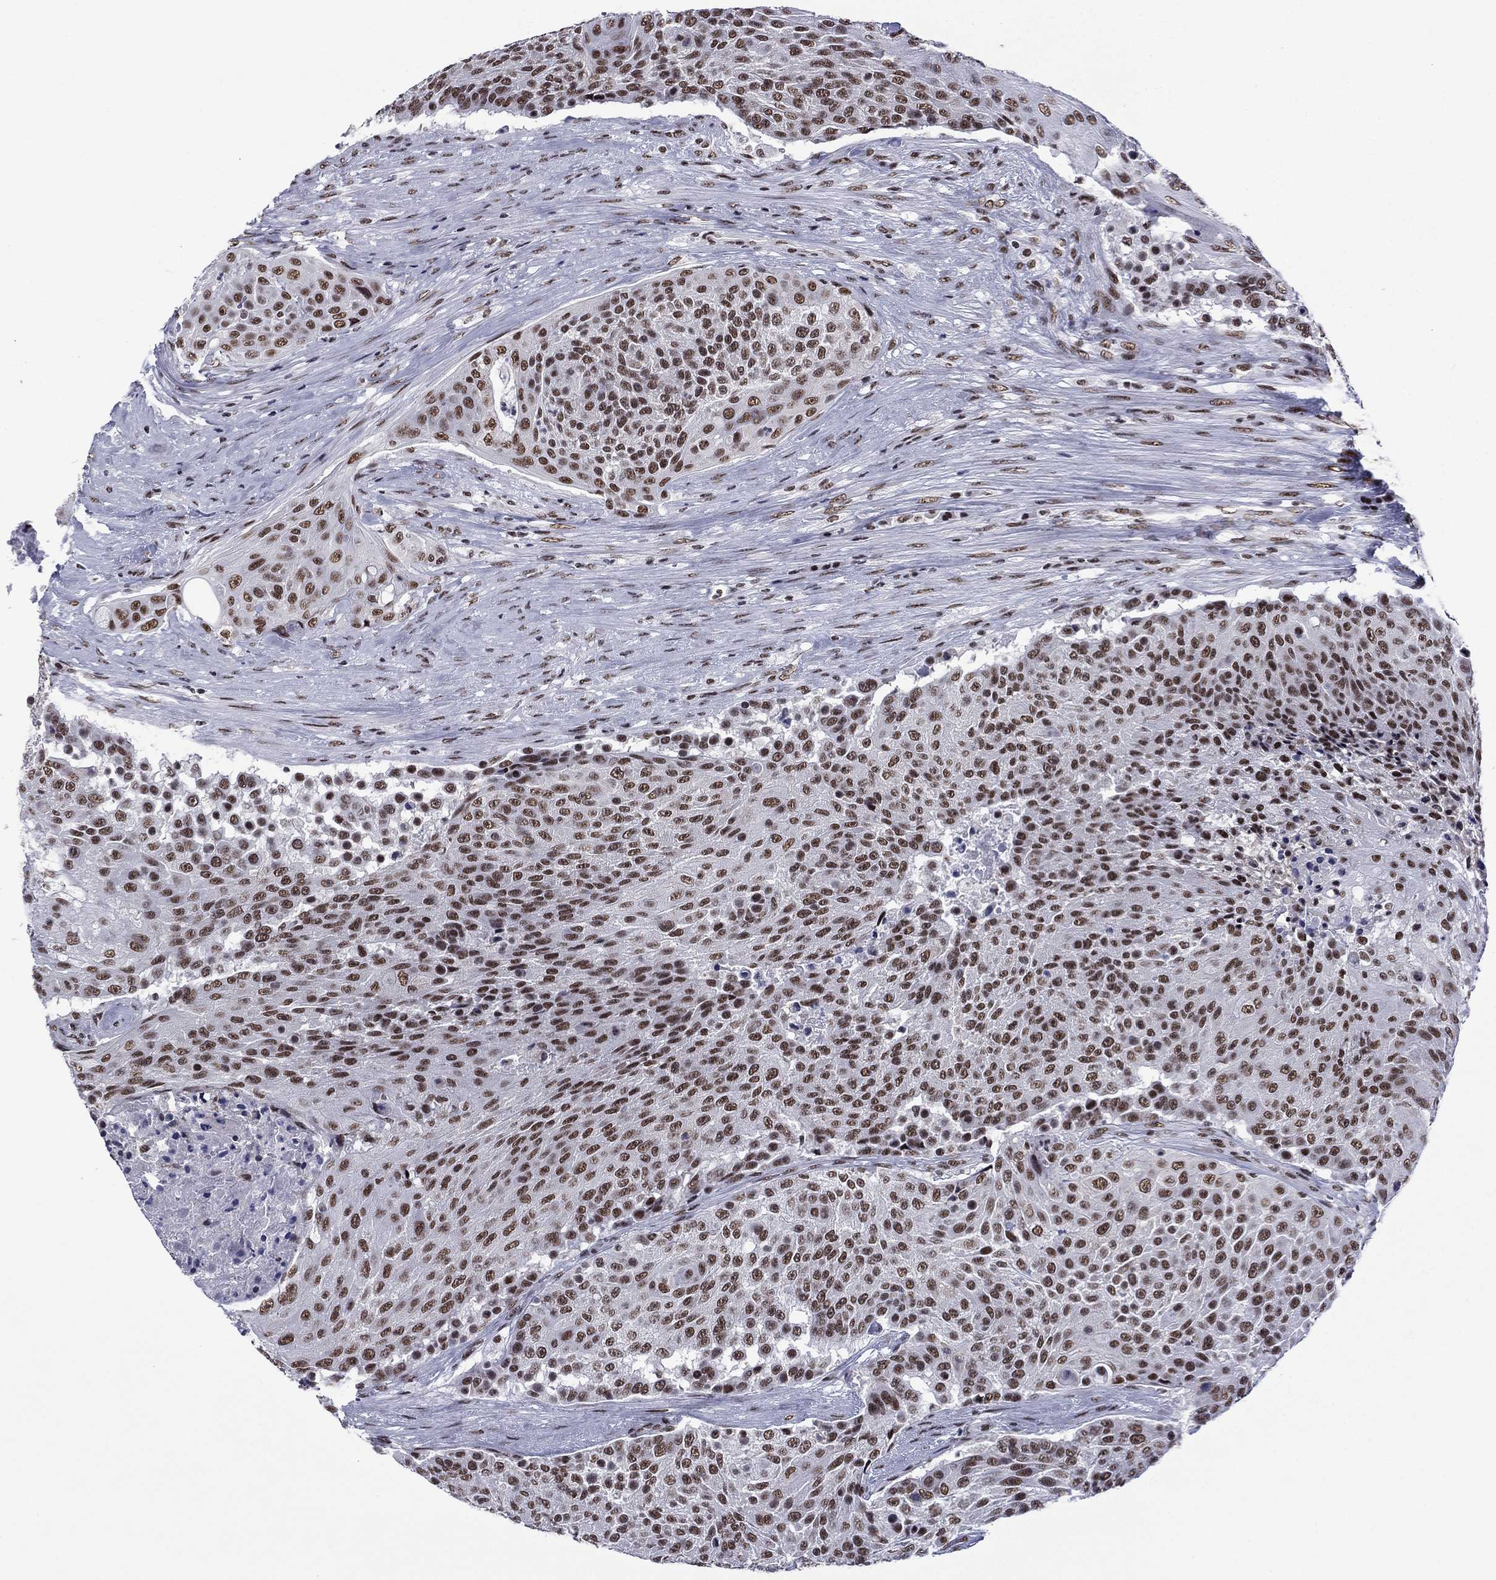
{"staining": {"intensity": "strong", "quantity": ">75%", "location": "nuclear"}, "tissue": "urothelial cancer", "cell_type": "Tumor cells", "image_type": "cancer", "snomed": [{"axis": "morphology", "description": "Urothelial carcinoma, High grade"}, {"axis": "topography", "description": "Urinary bladder"}], "caption": "A brown stain labels strong nuclear expression of a protein in human urothelial cancer tumor cells.", "gene": "ETV5", "patient": {"sex": "female", "age": 63}}